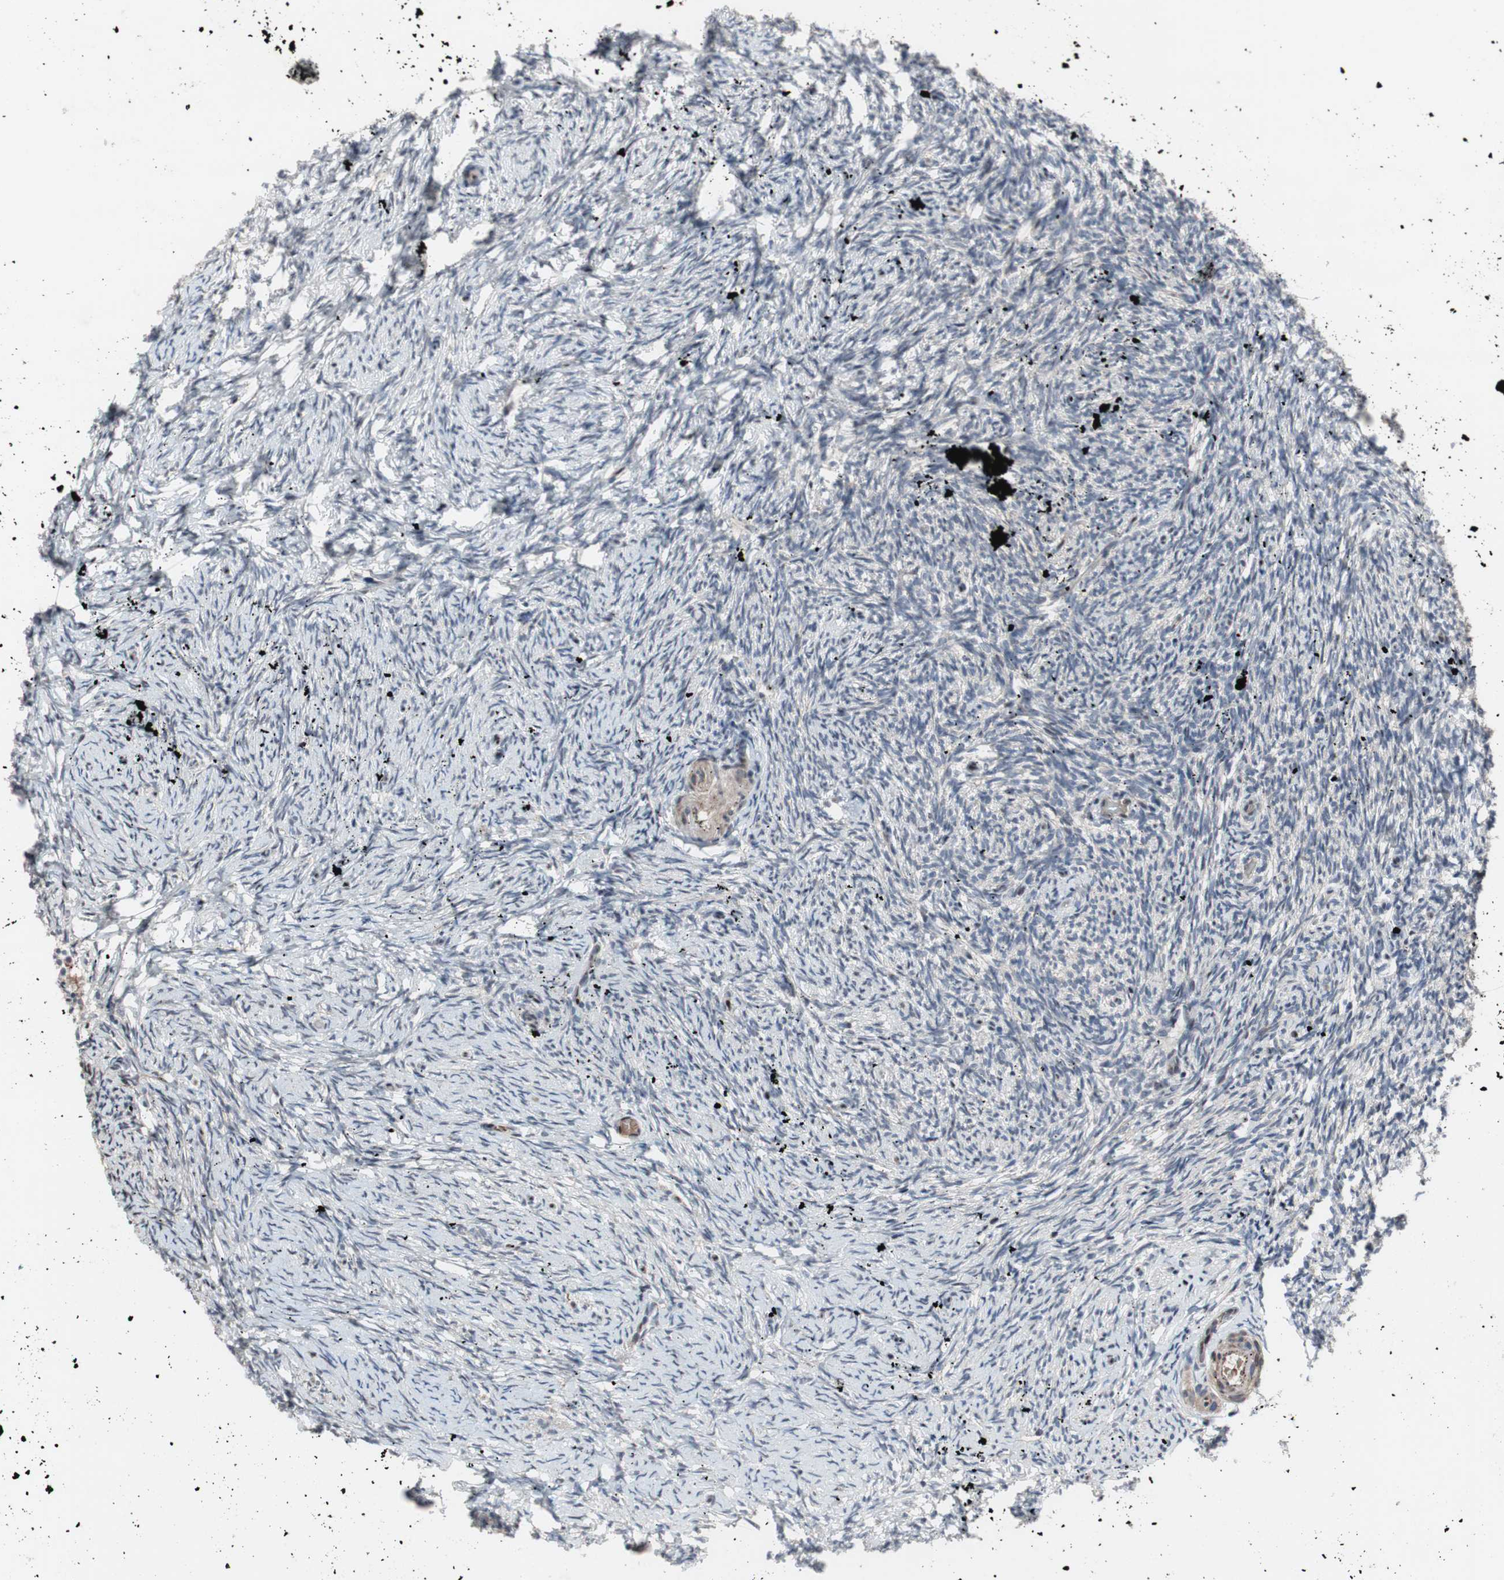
{"staining": {"intensity": "weak", "quantity": "<25%", "location": "nuclear"}, "tissue": "ovary", "cell_type": "Ovarian stroma cells", "image_type": "normal", "snomed": [{"axis": "morphology", "description": "Normal tissue, NOS"}, {"axis": "topography", "description": "Ovary"}], "caption": "IHC photomicrograph of normal ovary: ovary stained with DAB (3,3'-diaminobenzidine) exhibits no significant protein positivity in ovarian stroma cells. The staining is performed using DAB brown chromogen with nuclei counter-stained in using hematoxylin.", "gene": "PINX1", "patient": {"sex": "female", "age": 60}}